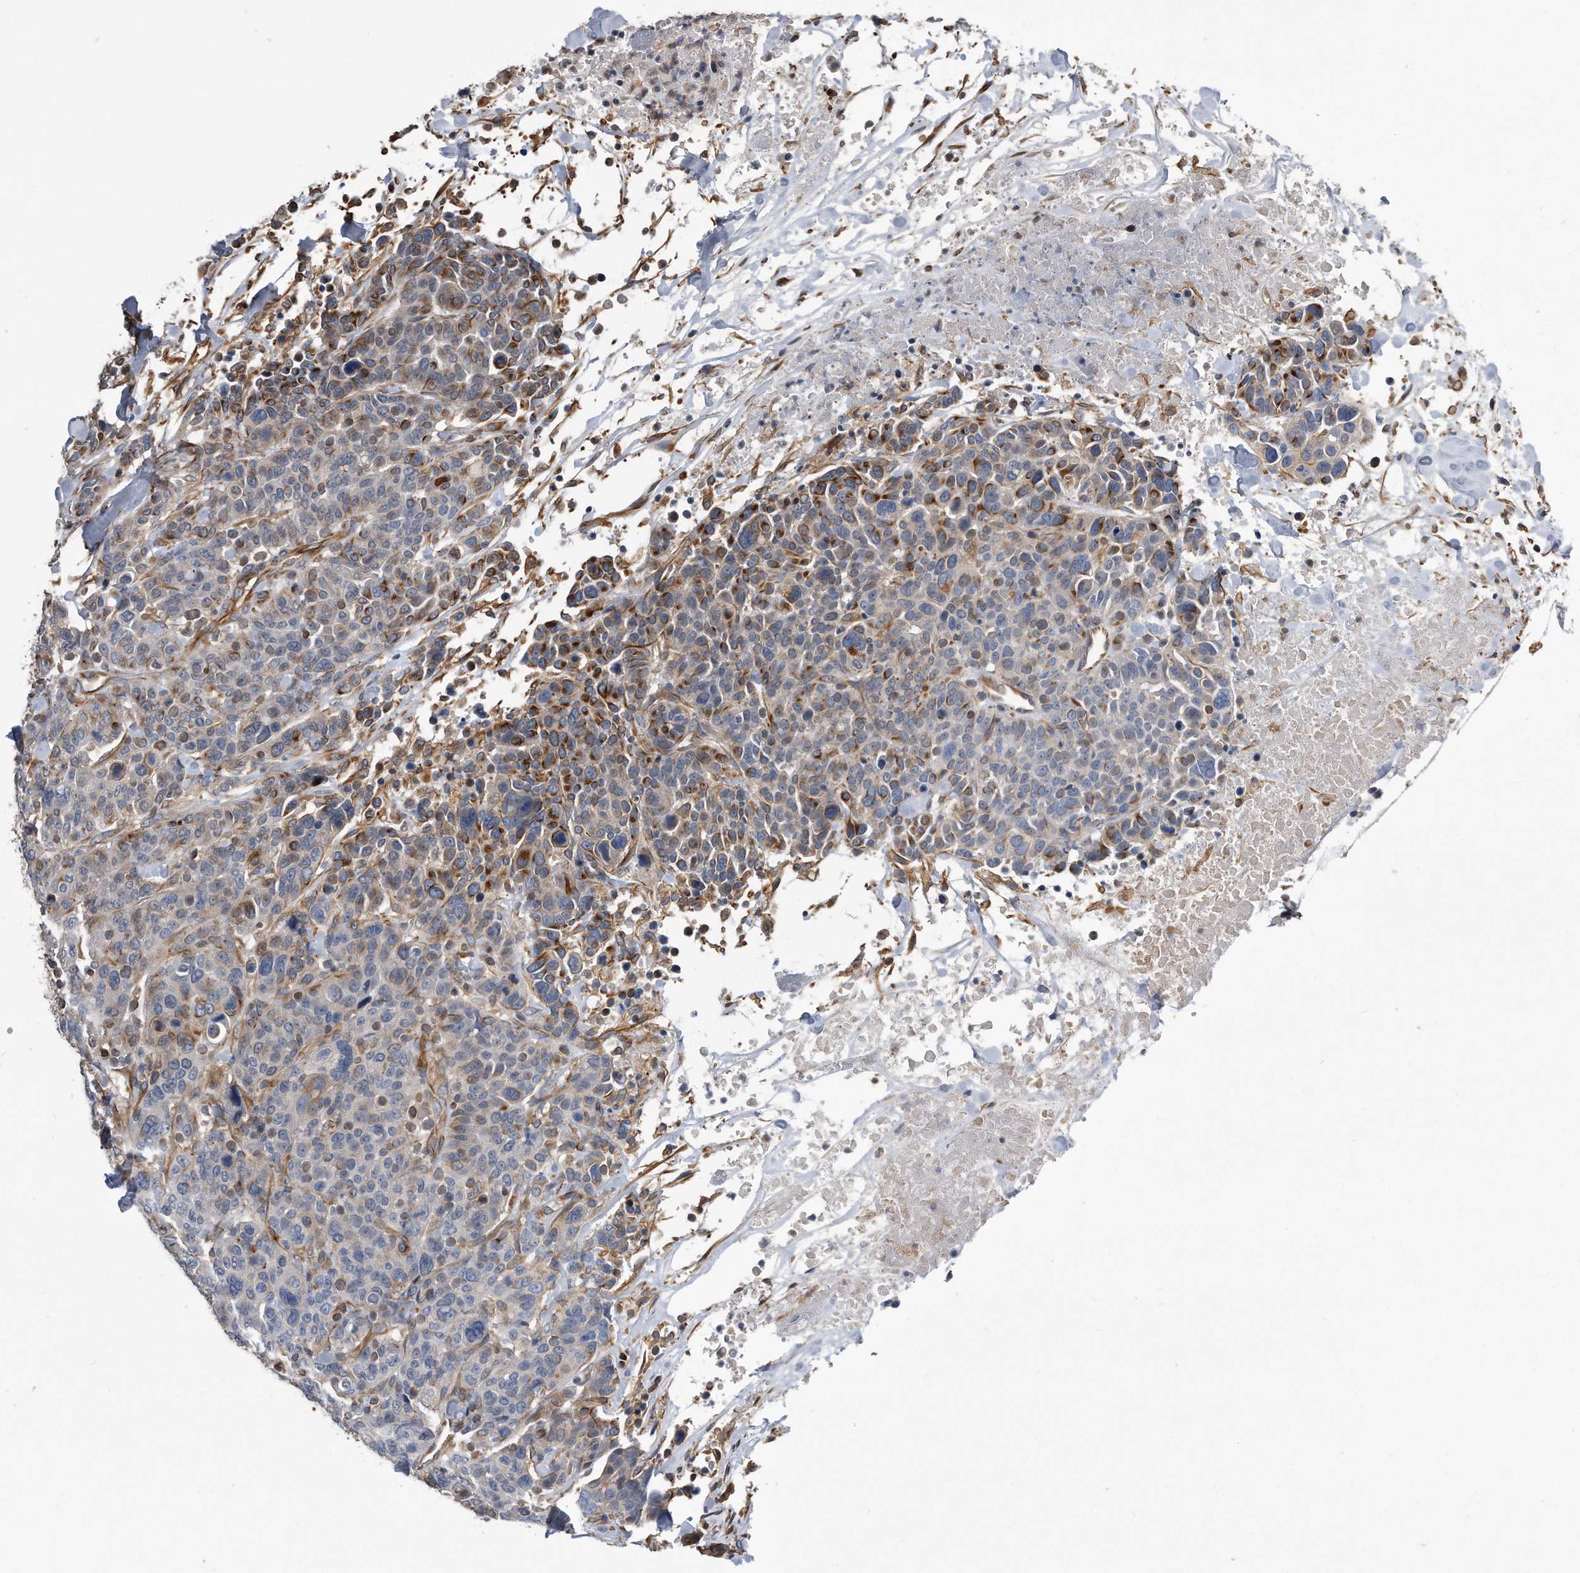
{"staining": {"intensity": "moderate", "quantity": "25%-75%", "location": "cytoplasmic/membranous"}, "tissue": "breast cancer", "cell_type": "Tumor cells", "image_type": "cancer", "snomed": [{"axis": "morphology", "description": "Duct carcinoma"}, {"axis": "topography", "description": "Breast"}], "caption": "Tumor cells reveal medium levels of moderate cytoplasmic/membranous positivity in about 25%-75% of cells in human breast cancer (intraductal carcinoma). Using DAB (3,3'-diaminobenzidine) (brown) and hematoxylin (blue) stains, captured at high magnification using brightfield microscopy.", "gene": "GPC1", "patient": {"sex": "female", "age": 37}}